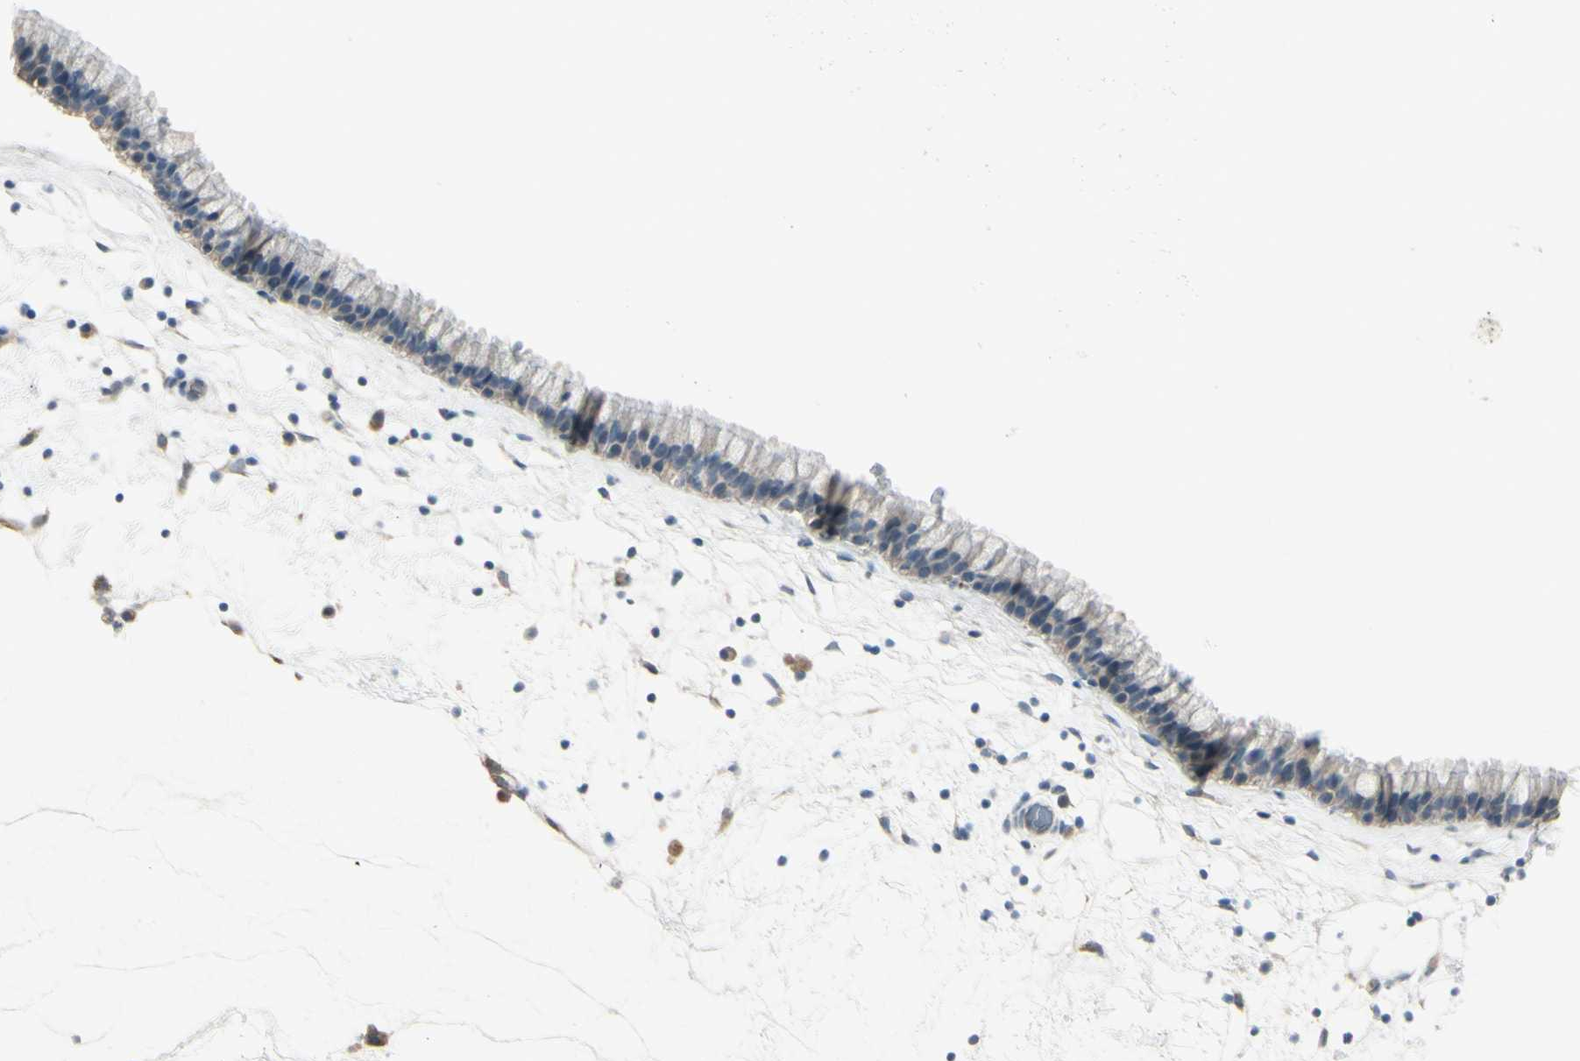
{"staining": {"intensity": "weak", "quantity": ">75%", "location": "cytoplasmic/membranous"}, "tissue": "nasopharynx", "cell_type": "Respiratory epithelial cells", "image_type": "normal", "snomed": [{"axis": "morphology", "description": "Normal tissue, NOS"}, {"axis": "morphology", "description": "Inflammation, NOS"}, {"axis": "topography", "description": "Nasopharynx"}], "caption": "DAB (3,3'-diaminobenzidine) immunohistochemical staining of benign nasopharynx demonstrates weak cytoplasmic/membranous protein staining in approximately >75% of respiratory epithelial cells.", "gene": "SH3GL2", "patient": {"sex": "male", "age": 48}}